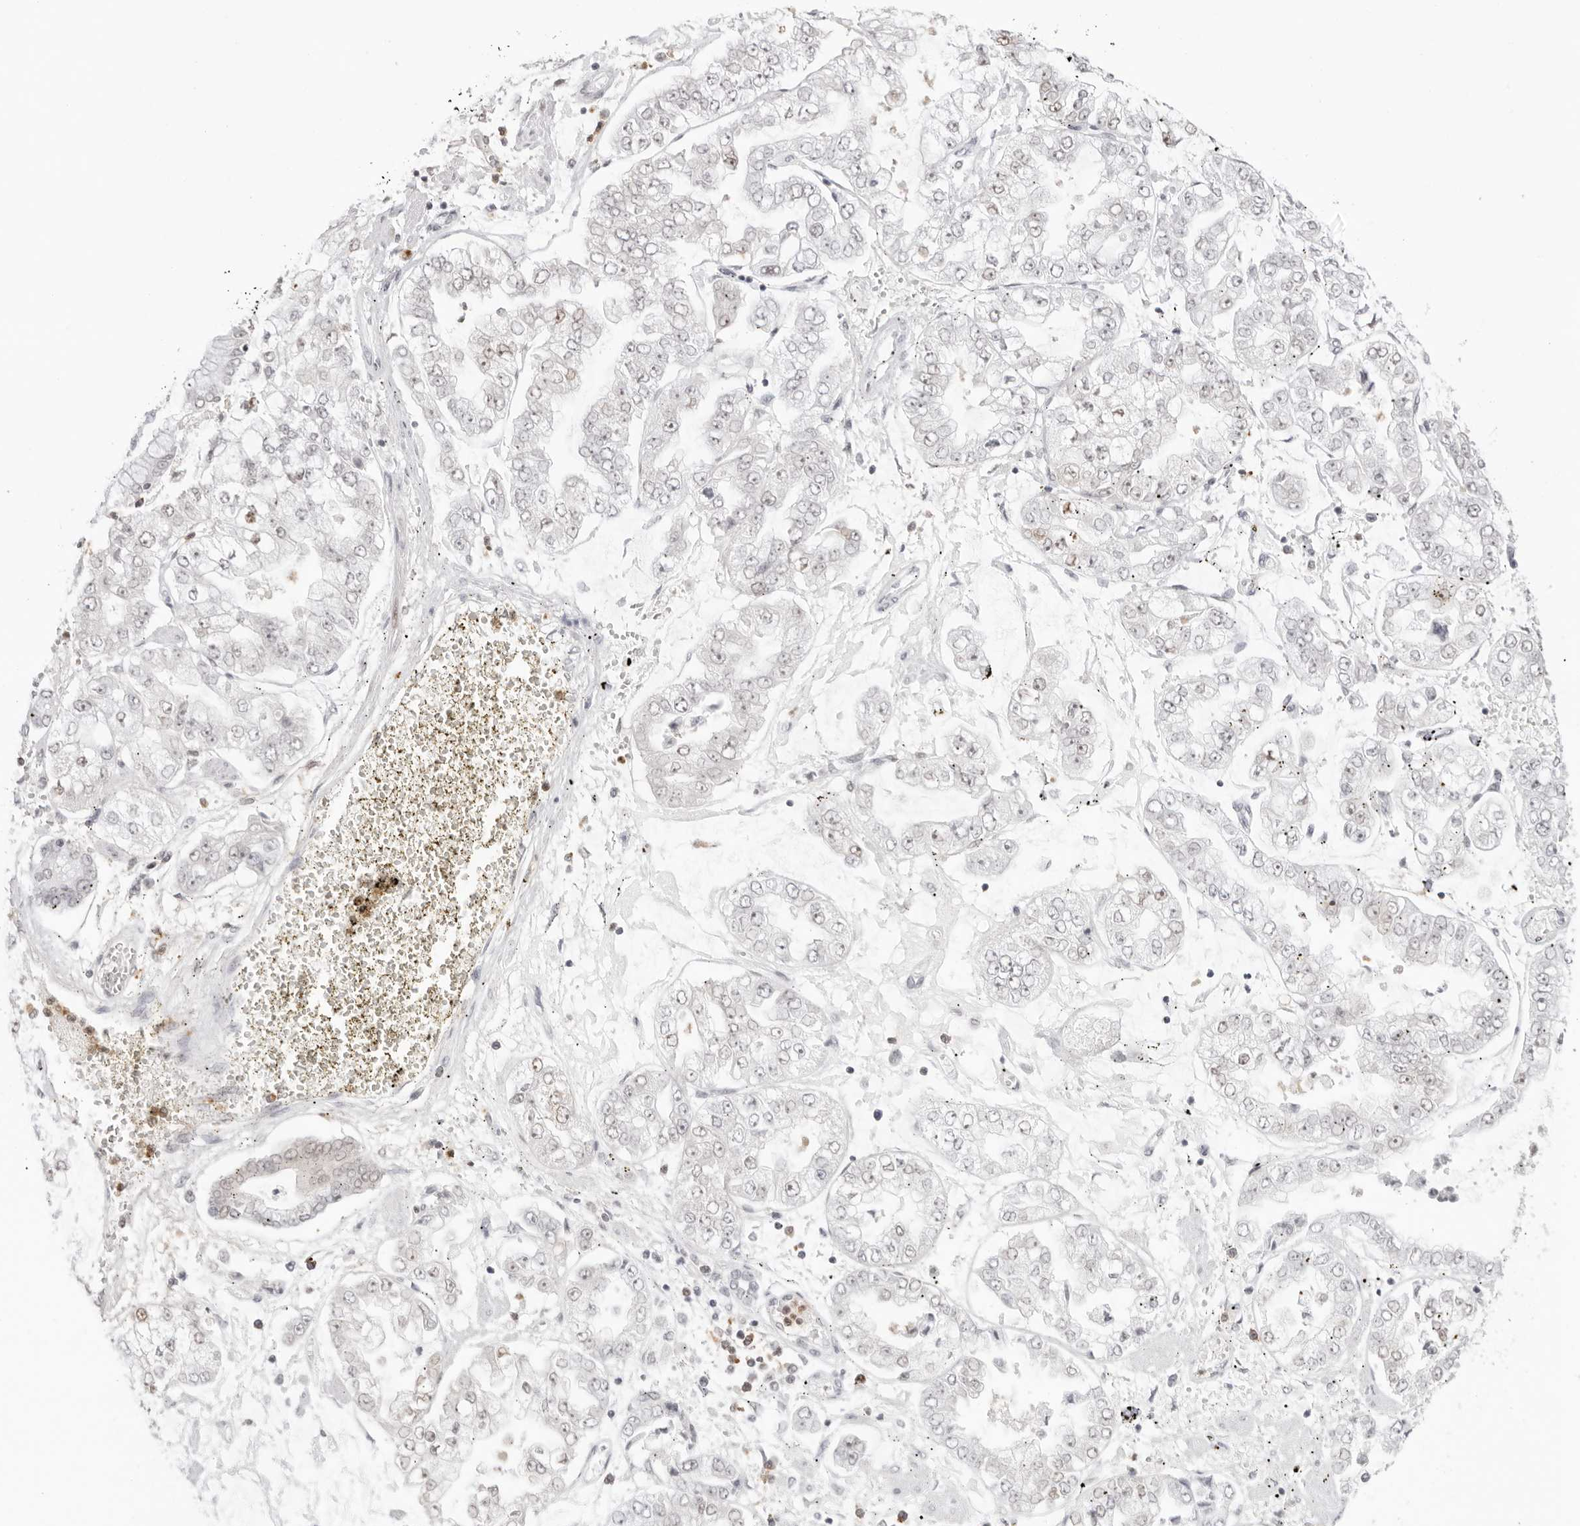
{"staining": {"intensity": "negative", "quantity": "none", "location": "none"}, "tissue": "stomach cancer", "cell_type": "Tumor cells", "image_type": "cancer", "snomed": [{"axis": "morphology", "description": "Adenocarcinoma, NOS"}, {"axis": "topography", "description": "Stomach"}], "caption": "Stomach cancer (adenocarcinoma) was stained to show a protein in brown. There is no significant staining in tumor cells.", "gene": "RNF146", "patient": {"sex": "male", "age": 76}}